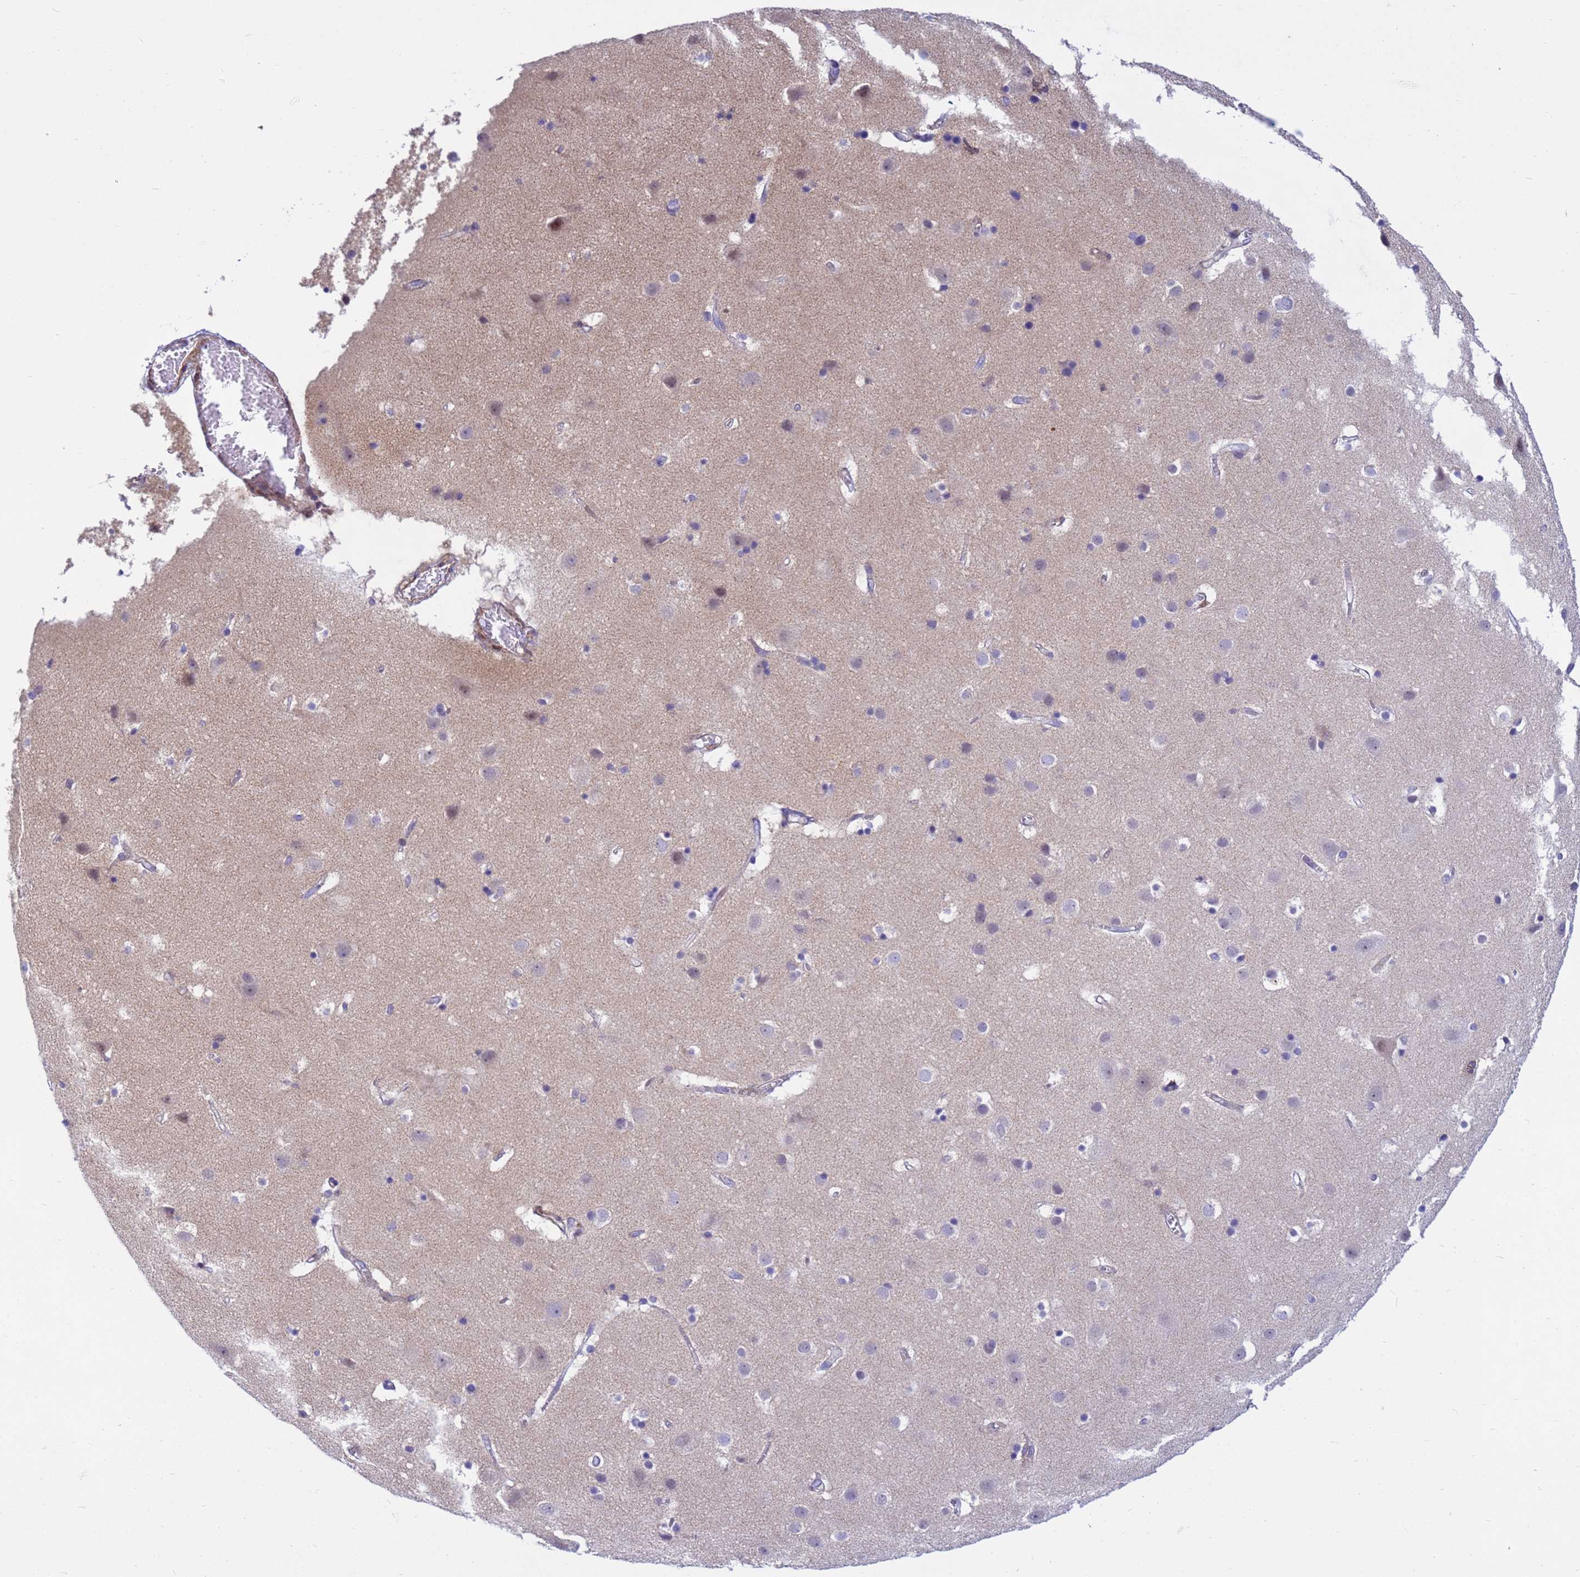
{"staining": {"intensity": "moderate", "quantity": "<25%", "location": "cytoplasmic/membranous"}, "tissue": "cerebral cortex", "cell_type": "Endothelial cells", "image_type": "normal", "snomed": [{"axis": "morphology", "description": "Normal tissue, NOS"}, {"axis": "topography", "description": "Cerebral cortex"}], "caption": "Immunohistochemistry (DAB) staining of benign human cerebral cortex exhibits moderate cytoplasmic/membranous protein expression in approximately <25% of endothelial cells.", "gene": "P2RX7", "patient": {"sex": "male", "age": 54}}